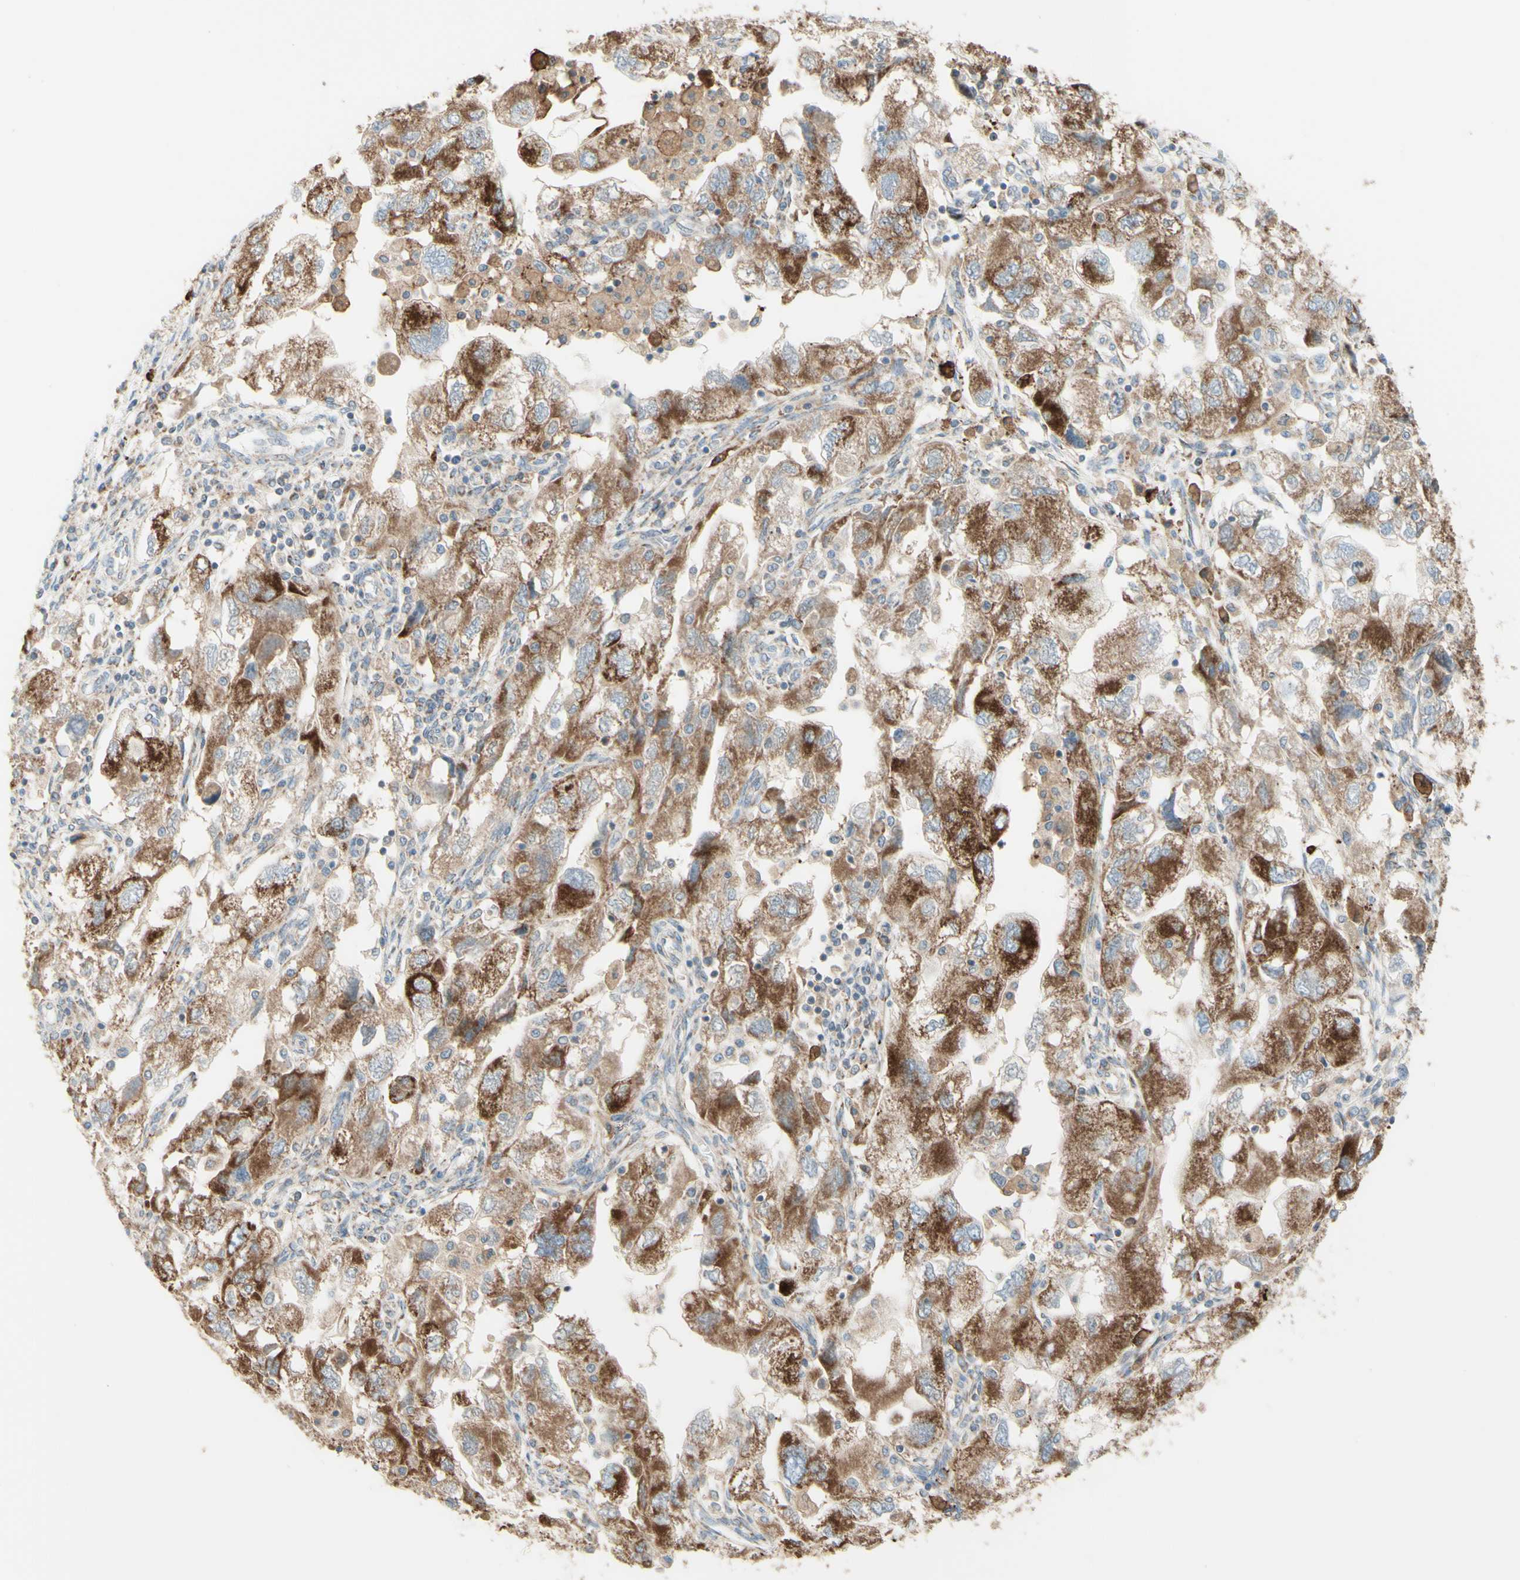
{"staining": {"intensity": "strong", "quantity": ">75%", "location": "cytoplasmic/membranous"}, "tissue": "ovarian cancer", "cell_type": "Tumor cells", "image_type": "cancer", "snomed": [{"axis": "morphology", "description": "Carcinoma, NOS"}, {"axis": "morphology", "description": "Cystadenocarcinoma, serous, NOS"}, {"axis": "topography", "description": "Ovary"}], "caption": "DAB immunohistochemical staining of human serous cystadenocarcinoma (ovarian) demonstrates strong cytoplasmic/membranous protein staining in about >75% of tumor cells. The staining was performed using DAB (3,3'-diaminobenzidine) to visualize the protein expression in brown, while the nuclei were stained in blue with hematoxylin (Magnification: 20x).", "gene": "ARMC10", "patient": {"sex": "female", "age": 69}}